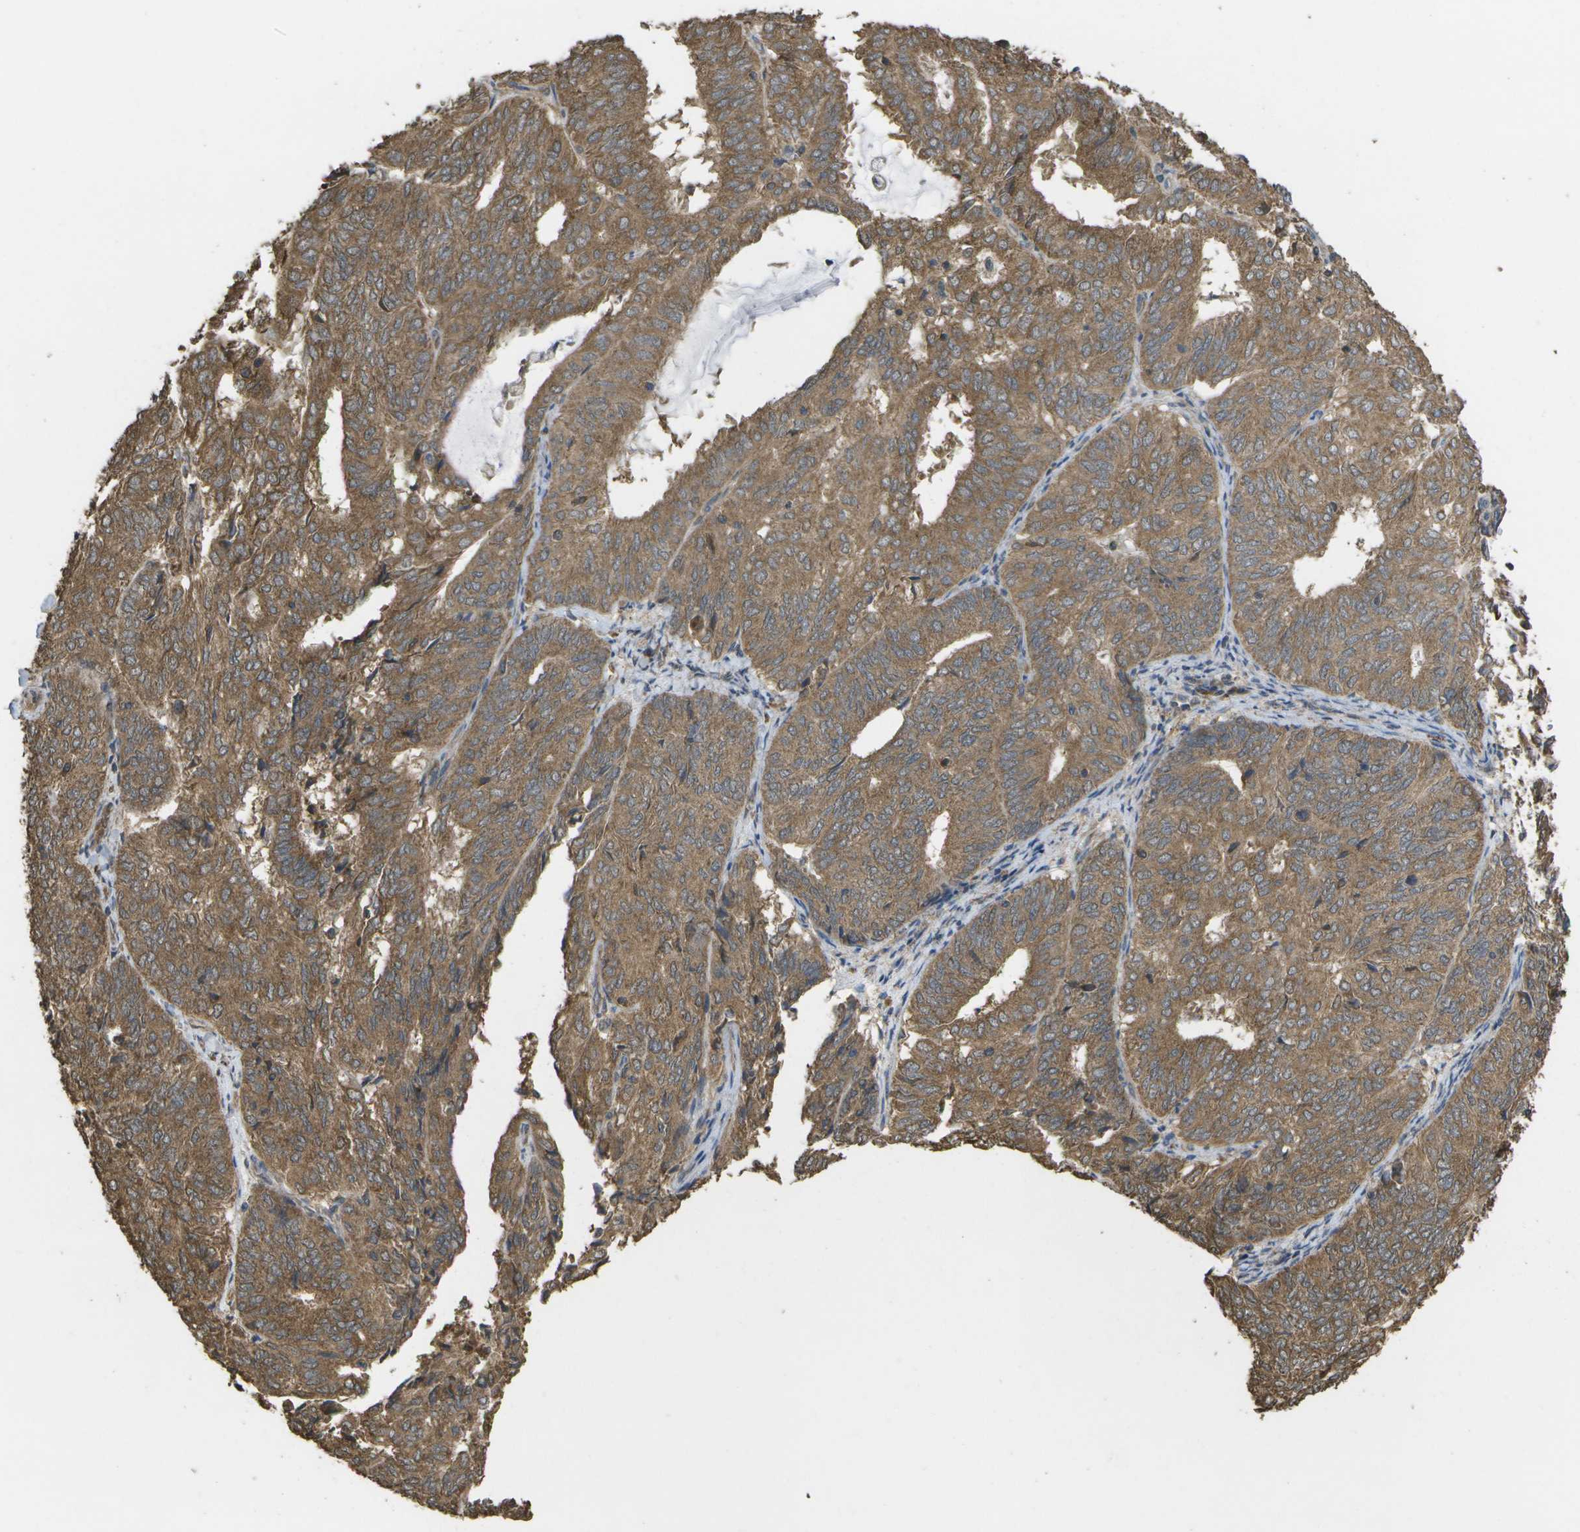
{"staining": {"intensity": "moderate", "quantity": ">75%", "location": "cytoplasmic/membranous"}, "tissue": "endometrial cancer", "cell_type": "Tumor cells", "image_type": "cancer", "snomed": [{"axis": "morphology", "description": "Adenocarcinoma, NOS"}, {"axis": "topography", "description": "Uterus"}], "caption": "The histopathology image exhibits a brown stain indicating the presence of a protein in the cytoplasmic/membranous of tumor cells in endometrial cancer. (Brightfield microscopy of DAB IHC at high magnification).", "gene": "SACS", "patient": {"sex": "female", "age": 60}}